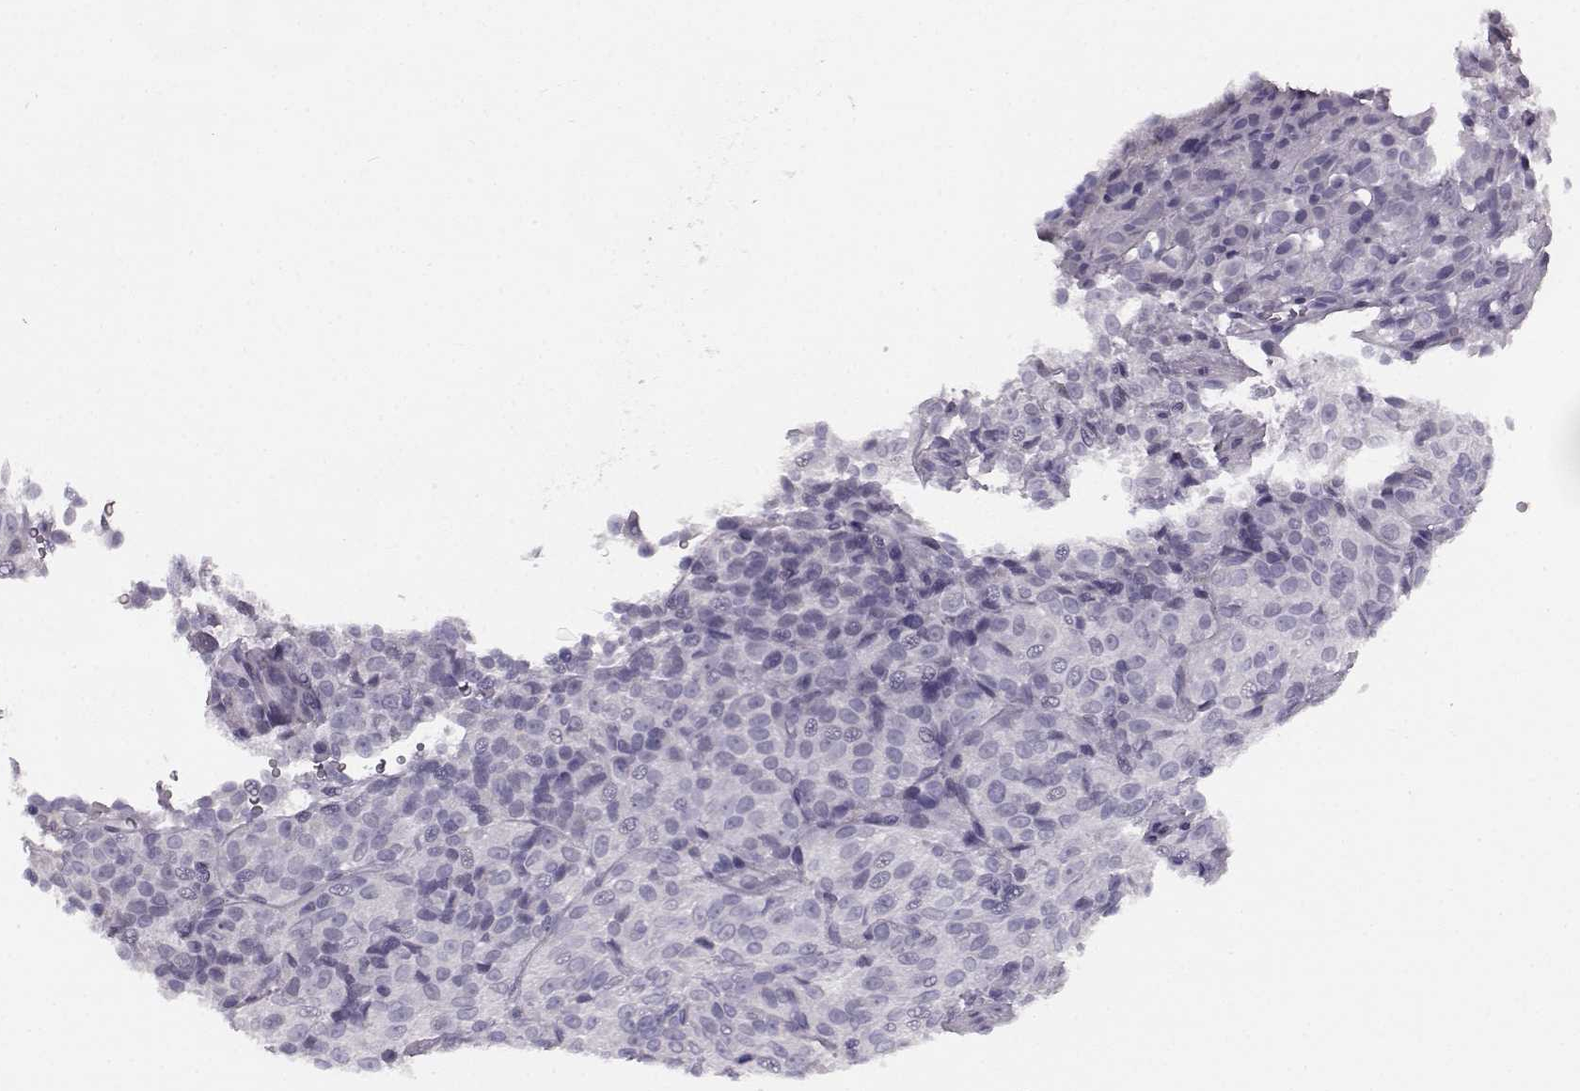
{"staining": {"intensity": "negative", "quantity": "none", "location": "none"}, "tissue": "melanoma", "cell_type": "Tumor cells", "image_type": "cancer", "snomed": [{"axis": "morphology", "description": "Malignant melanoma, Metastatic site"}, {"axis": "topography", "description": "Brain"}], "caption": "IHC micrograph of neoplastic tissue: malignant melanoma (metastatic site) stained with DAB demonstrates no significant protein expression in tumor cells.", "gene": "SEMG2", "patient": {"sex": "female", "age": 56}}